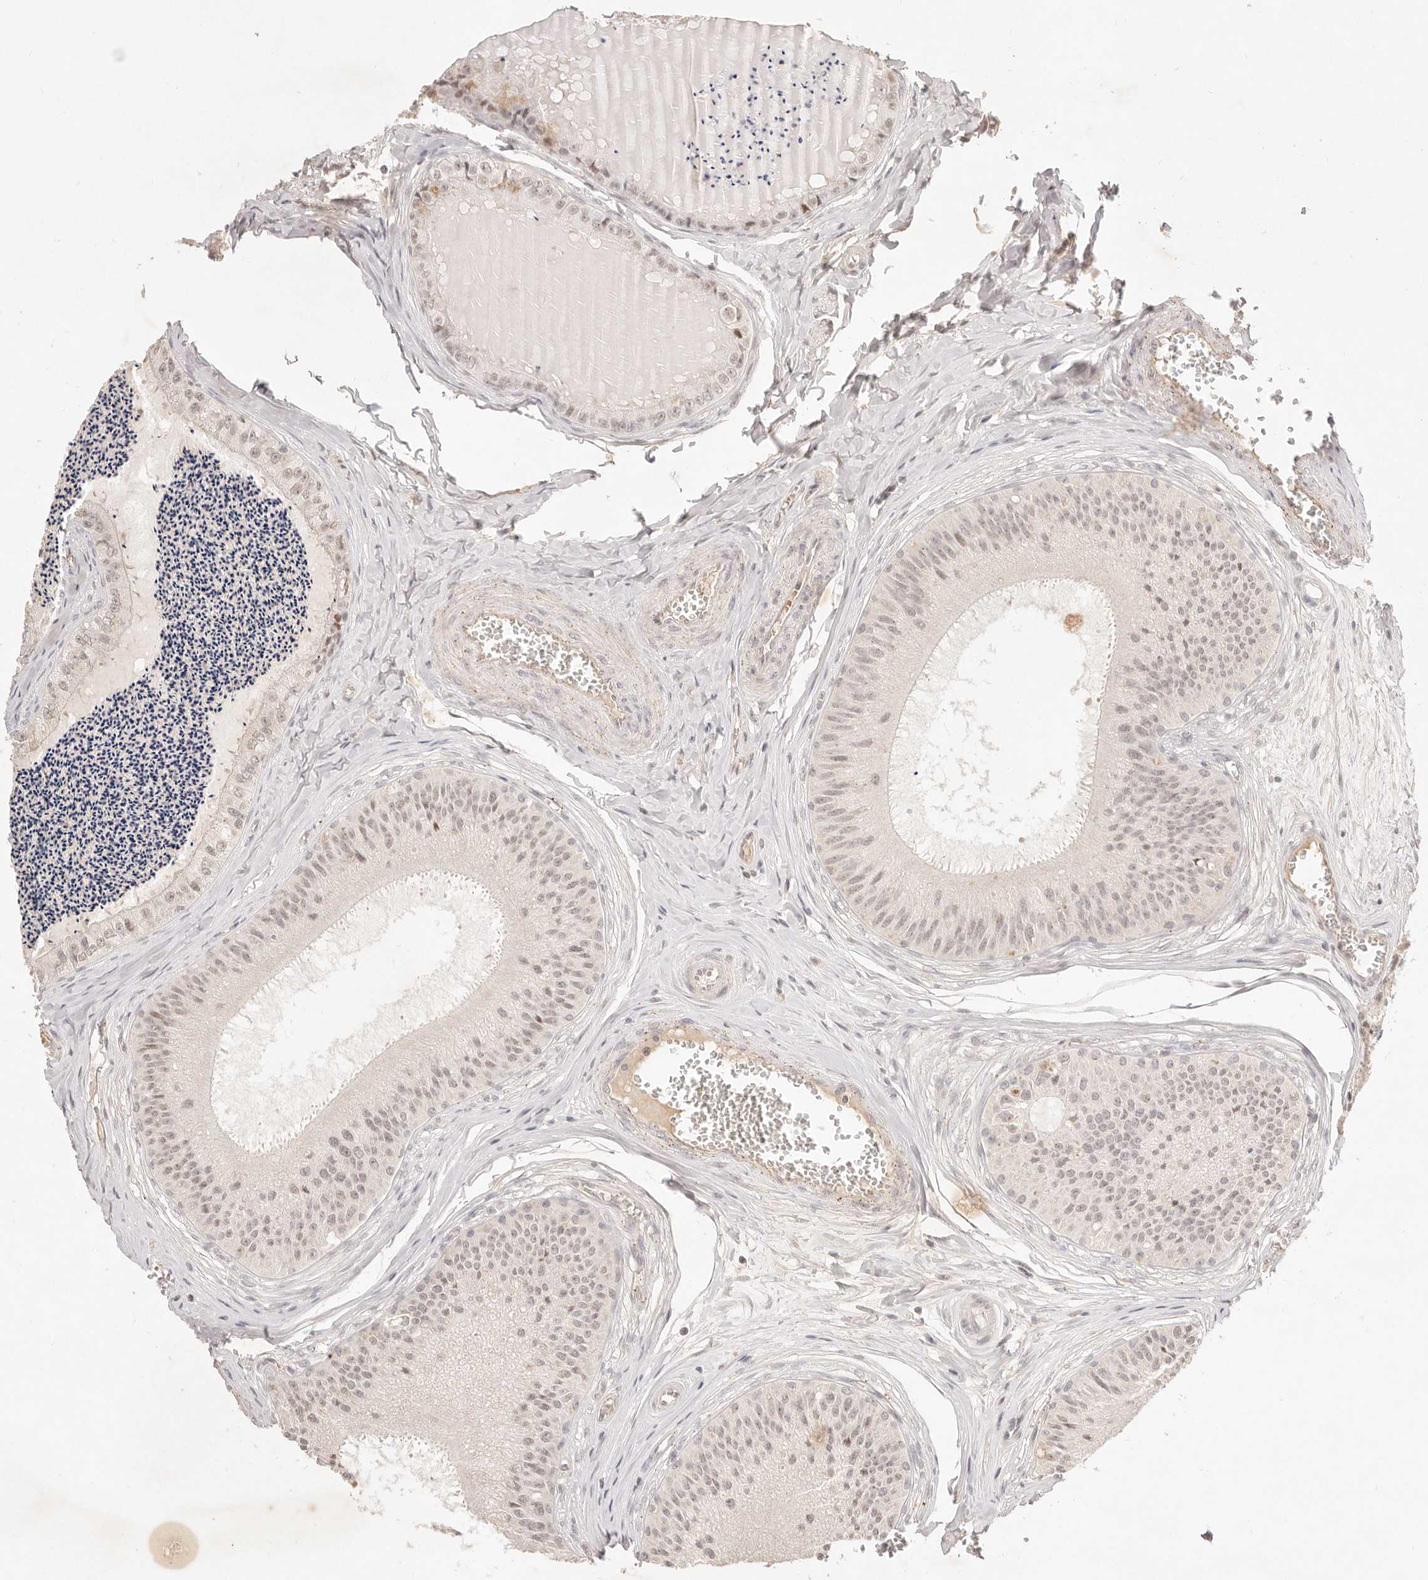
{"staining": {"intensity": "weak", "quantity": "25%-75%", "location": "cytoplasmic/membranous,nuclear"}, "tissue": "epididymis", "cell_type": "Glandular cells", "image_type": "normal", "snomed": [{"axis": "morphology", "description": "Normal tissue, NOS"}, {"axis": "topography", "description": "Epididymis"}], "caption": "IHC staining of normal epididymis, which displays low levels of weak cytoplasmic/membranous,nuclear positivity in approximately 25%-75% of glandular cells indicating weak cytoplasmic/membranous,nuclear protein staining. The staining was performed using DAB (brown) for protein detection and nuclei were counterstained in hematoxylin (blue).", "gene": "MEP1A", "patient": {"sex": "male", "age": 31}}